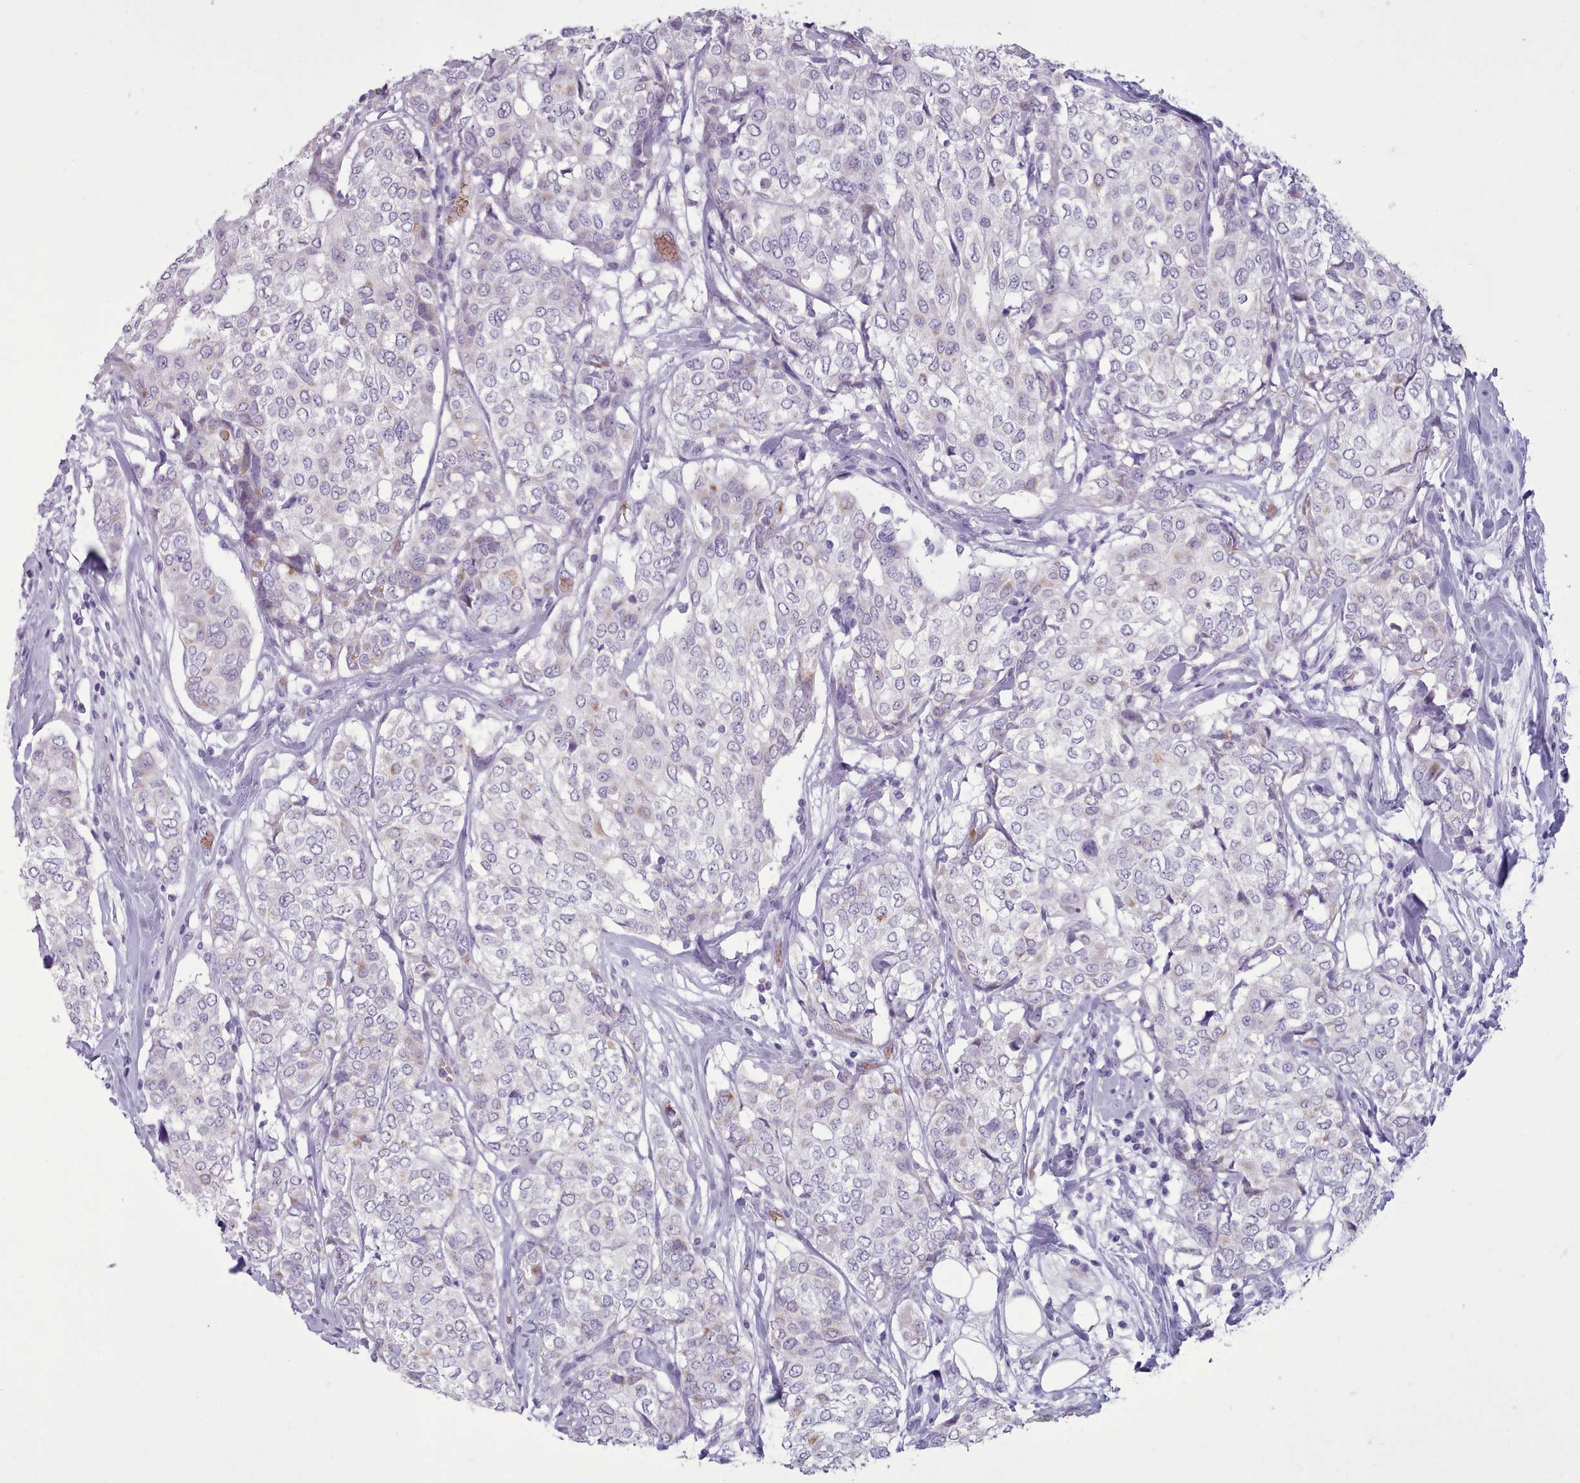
{"staining": {"intensity": "negative", "quantity": "none", "location": "none"}, "tissue": "breast cancer", "cell_type": "Tumor cells", "image_type": "cancer", "snomed": [{"axis": "morphology", "description": "Lobular carcinoma"}, {"axis": "topography", "description": "Breast"}], "caption": "Micrograph shows no protein positivity in tumor cells of breast cancer (lobular carcinoma) tissue. The staining is performed using DAB (3,3'-diaminobenzidine) brown chromogen with nuclei counter-stained in using hematoxylin.", "gene": "AK4", "patient": {"sex": "female", "age": 51}}